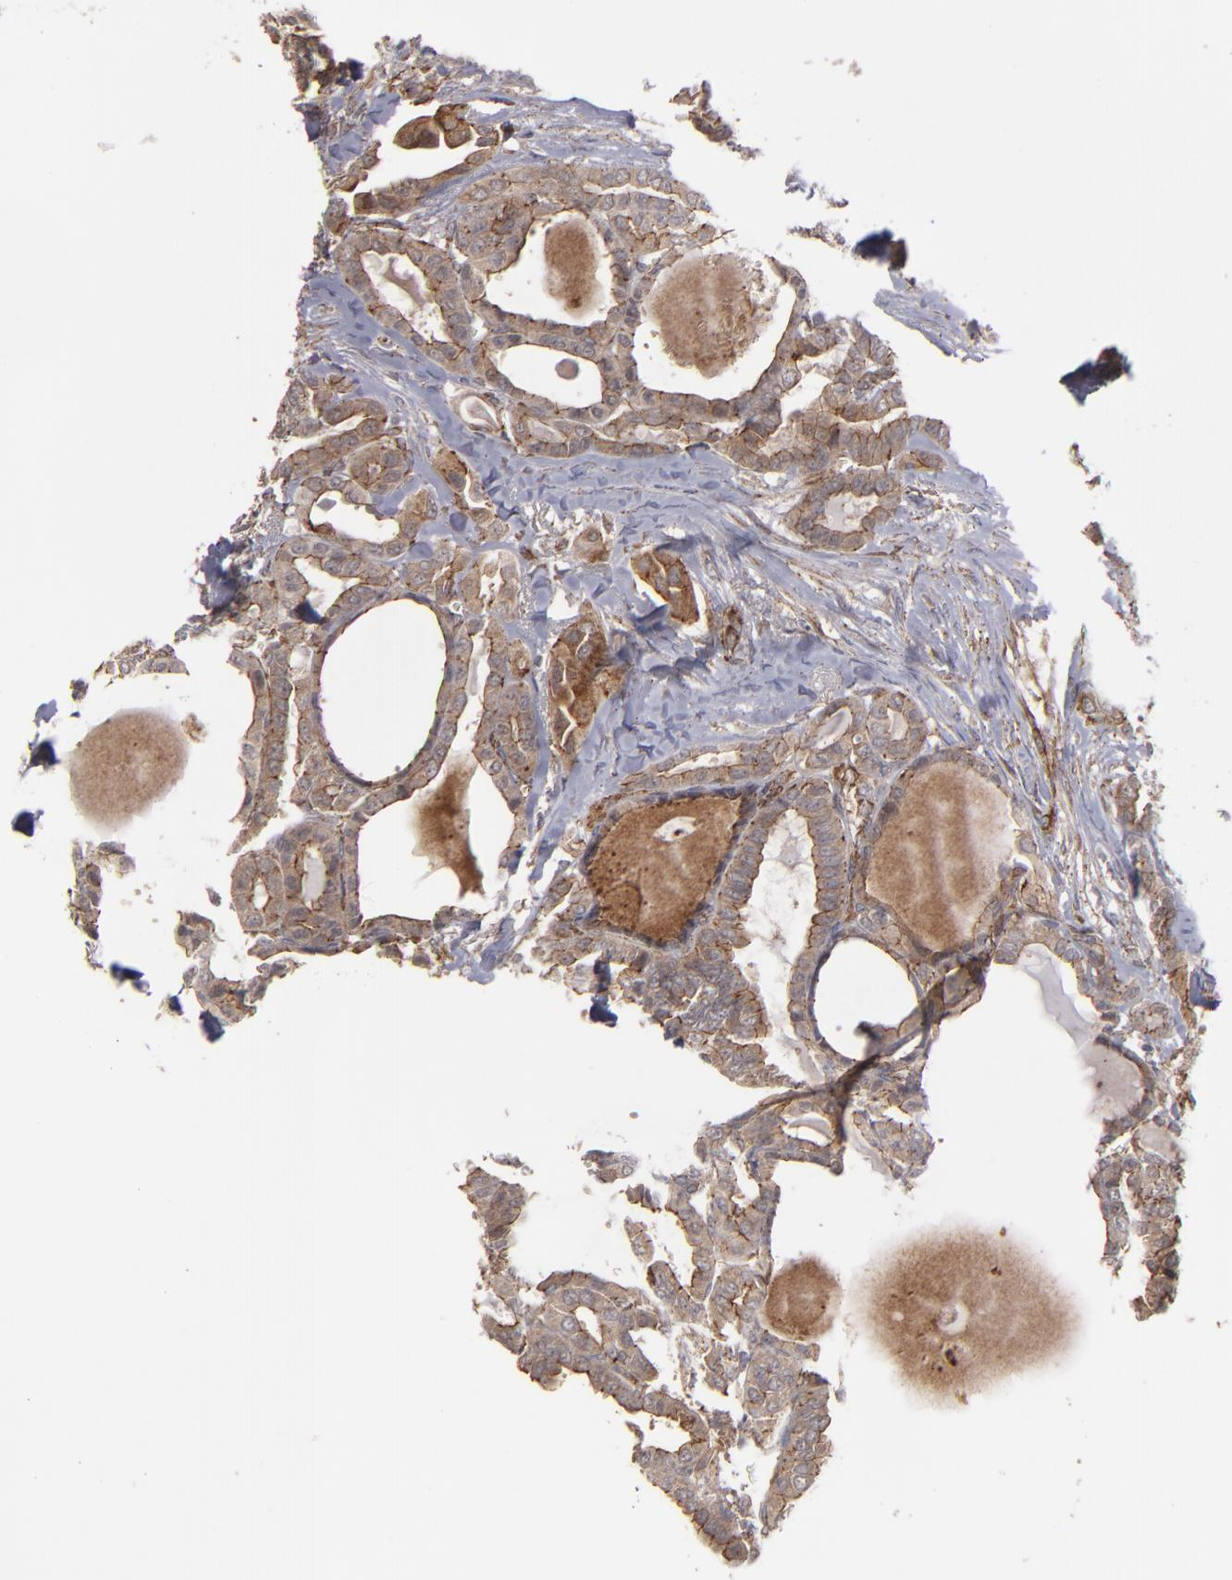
{"staining": {"intensity": "moderate", "quantity": ">75%", "location": "cytoplasmic/membranous"}, "tissue": "thyroid cancer", "cell_type": "Tumor cells", "image_type": "cancer", "snomed": [{"axis": "morphology", "description": "Carcinoma, NOS"}, {"axis": "topography", "description": "Thyroid gland"}], "caption": "Protein staining of thyroid cancer tissue exhibits moderate cytoplasmic/membranous expression in approximately >75% of tumor cells. Using DAB (3,3'-diaminobenzidine) (brown) and hematoxylin (blue) stains, captured at high magnification using brightfield microscopy.", "gene": "TJP1", "patient": {"sex": "female", "age": 91}}